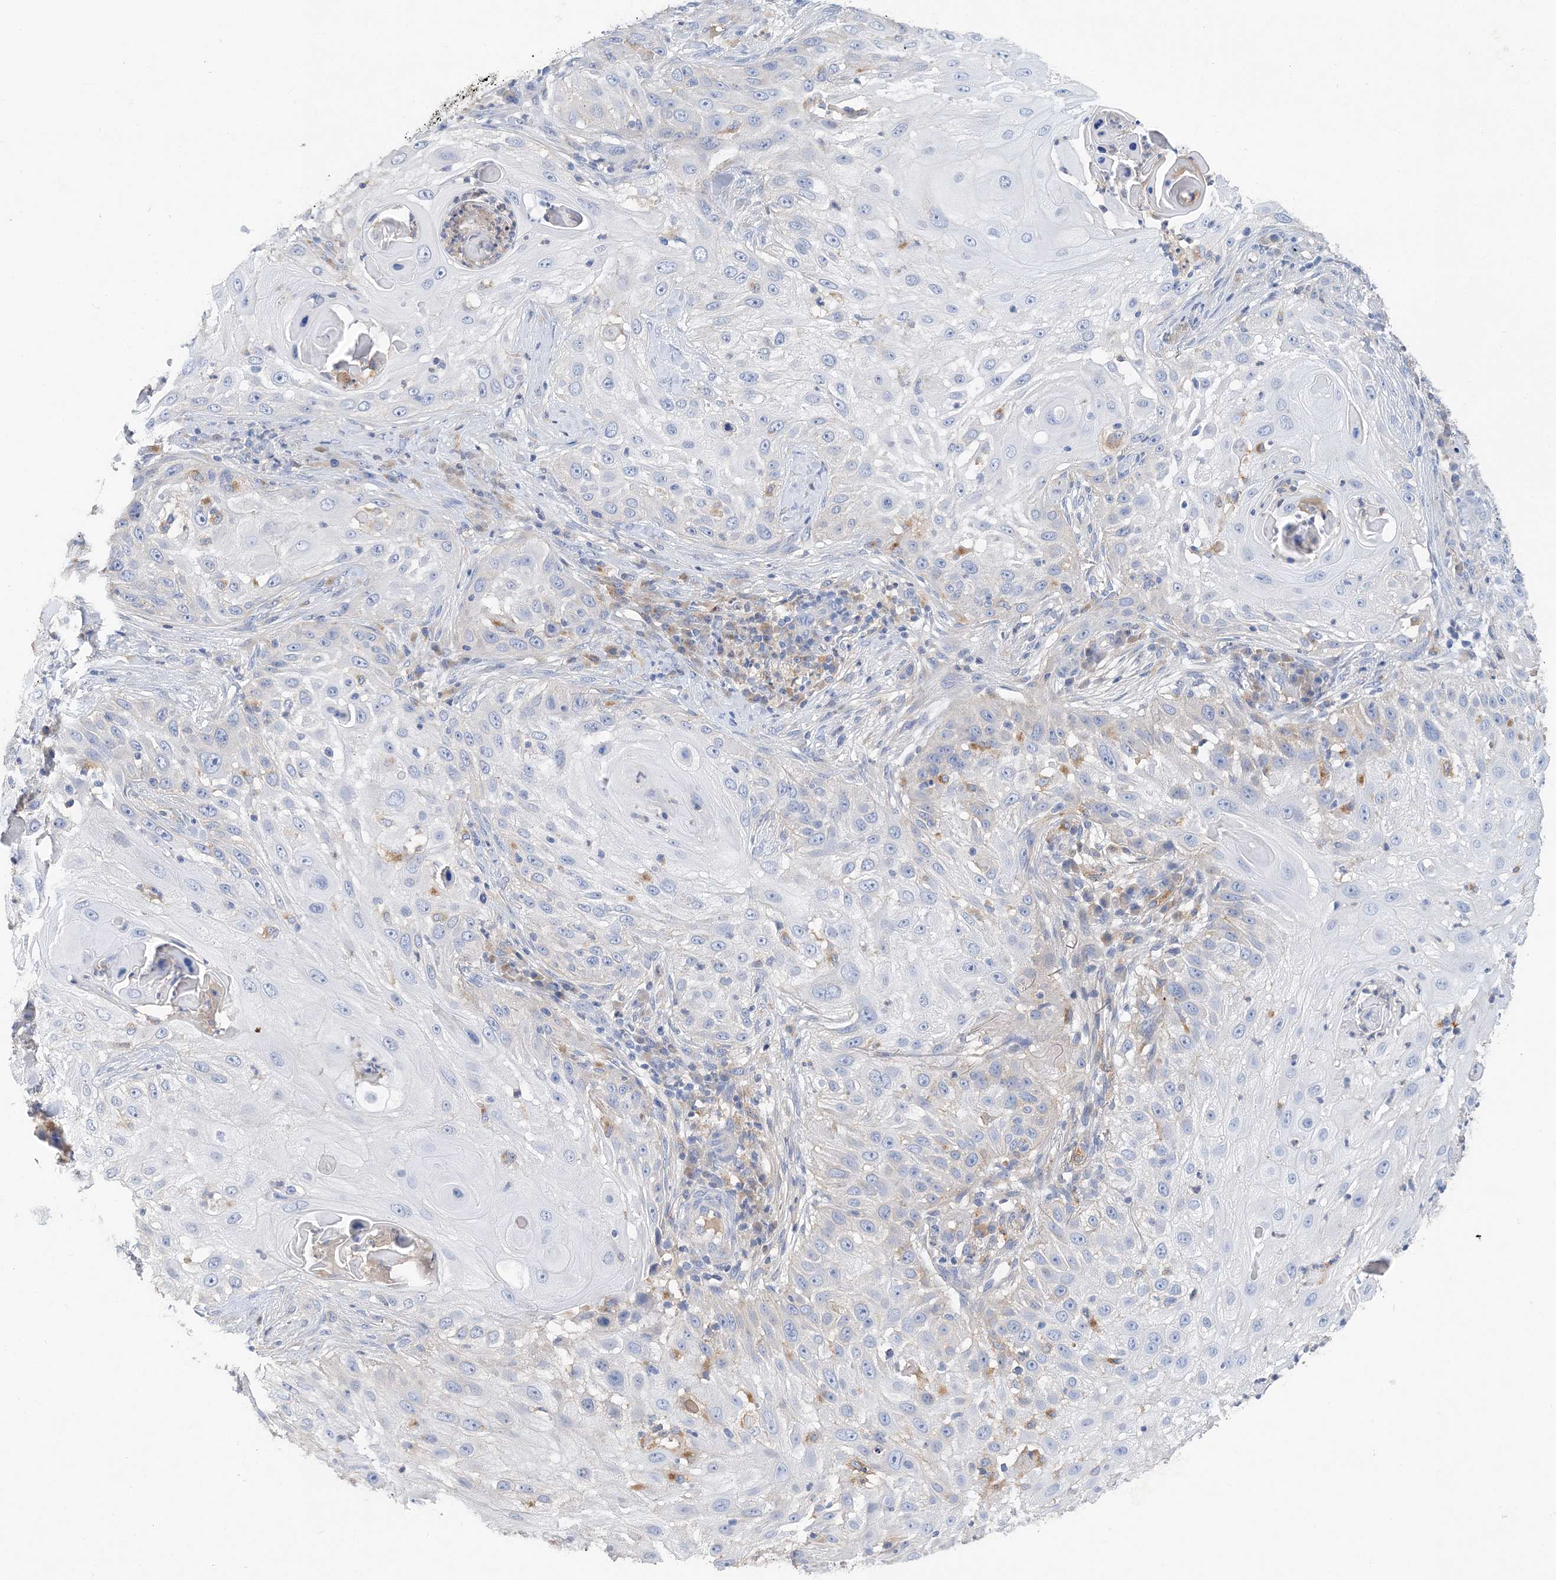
{"staining": {"intensity": "negative", "quantity": "none", "location": "none"}, "tissue": "skin cancer", "cell_type": "Tumor cells", "image_type": "cancer", "snomed": [{"axis": "morphology", "description": "Squamous cell carcinoma, NOS"}, {"axis": "topography", "description": "Skin"}], "caption": "Tumor cells are negative for protein expression in human skin cancer.", "gene": "GRINA", "patient": {"sex": "female", "age": 44}}